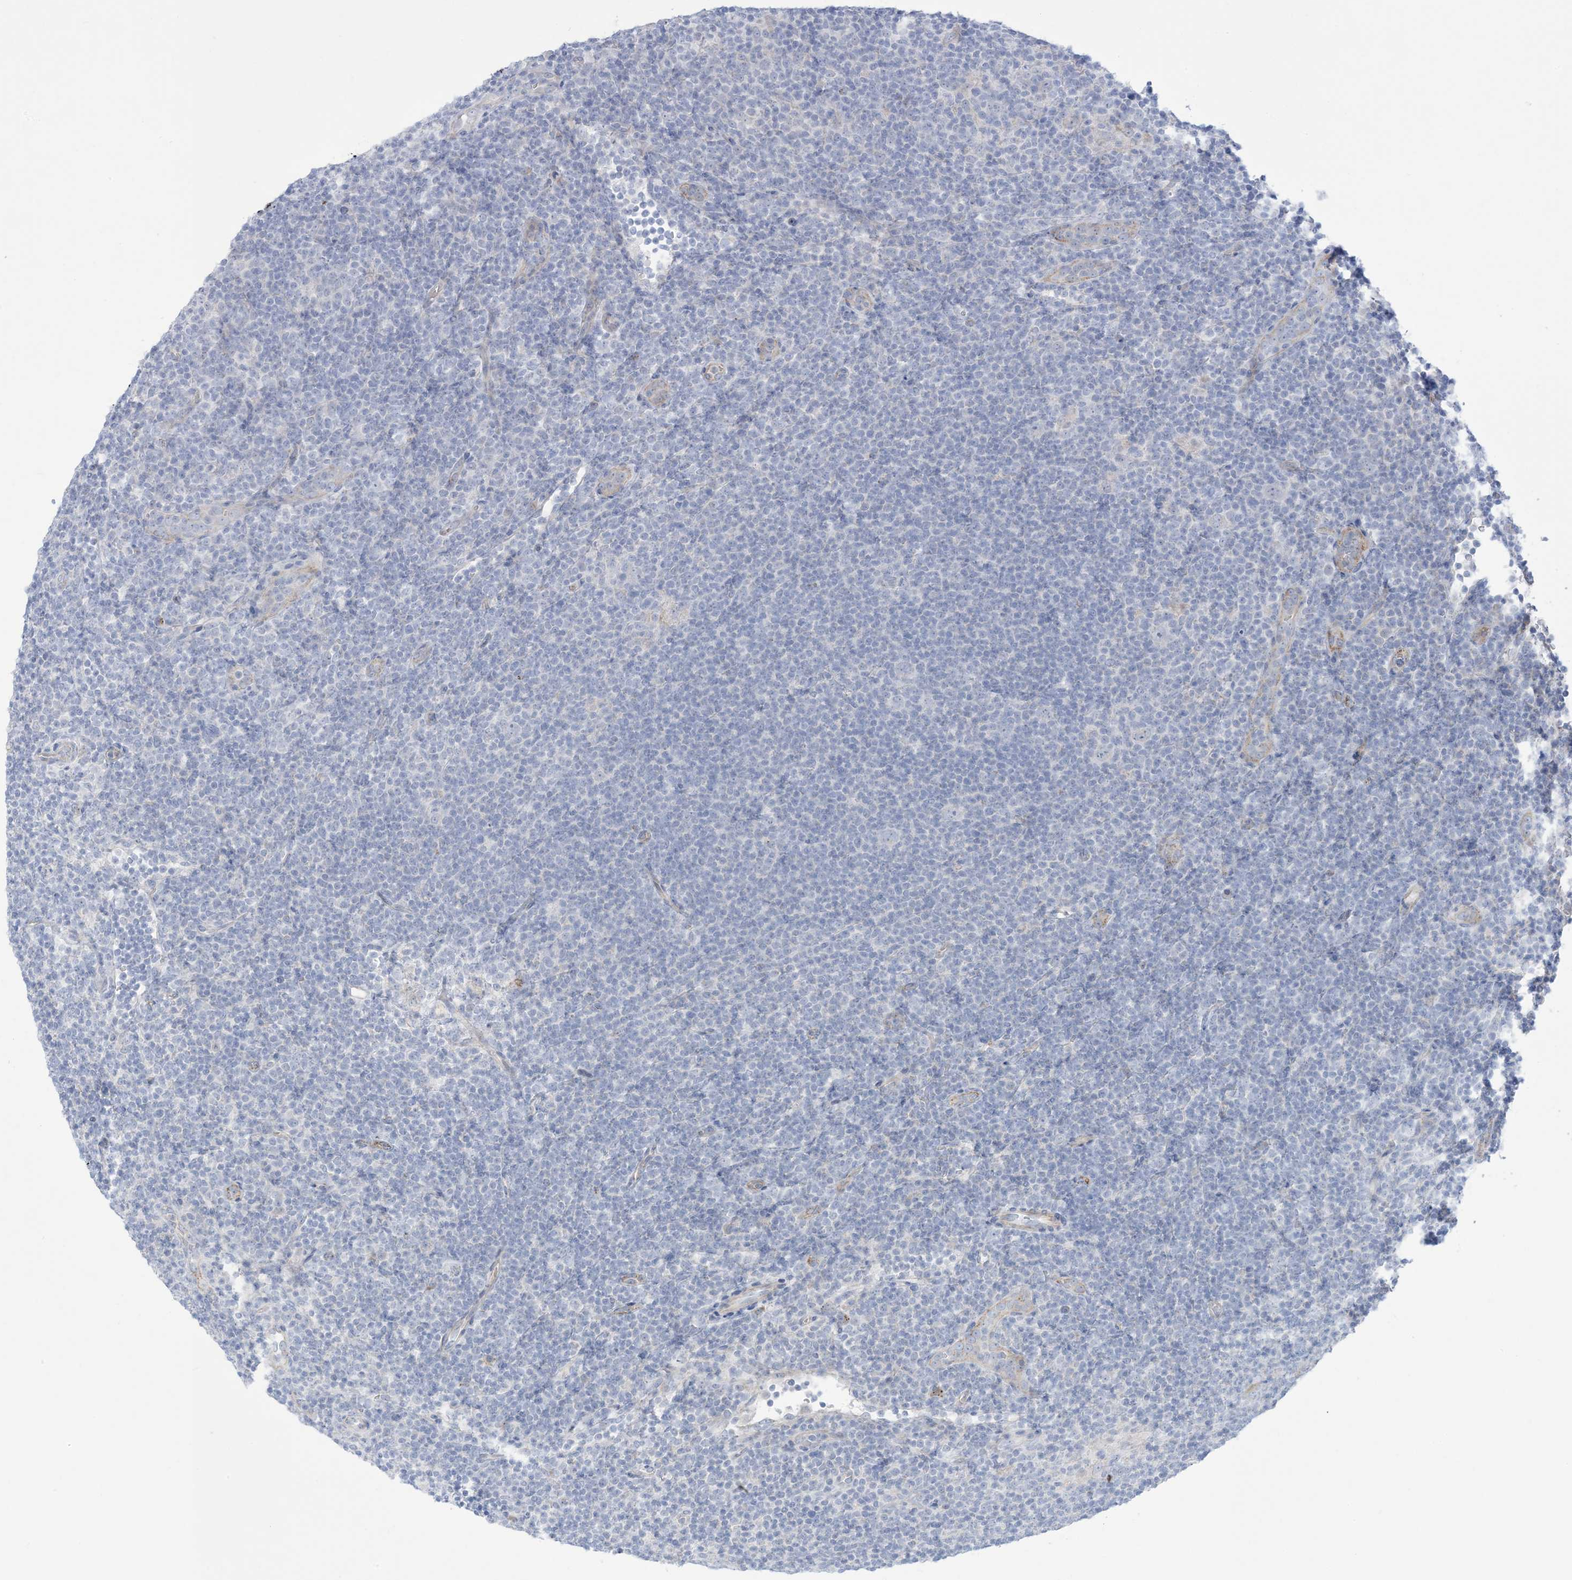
{"staining": {"intensity": "negative", "quantity": "none", "location": "none"}, "tissue": "lymphoma", "cell_type": "Tumor cells", "image_type": "cancer", "snomed": [{"axis": "morphology", "description": "Hodgkin's disease, NOS"}, {"axis": "topography", "description": "Lymph node"}], "caption": "This is an immunohistochemistry (IHC) micrograph of lymphoma. There is no expression in tumor cells.", "gene": "XIRP2", "patient": {"sex": "female", "age": 57}}